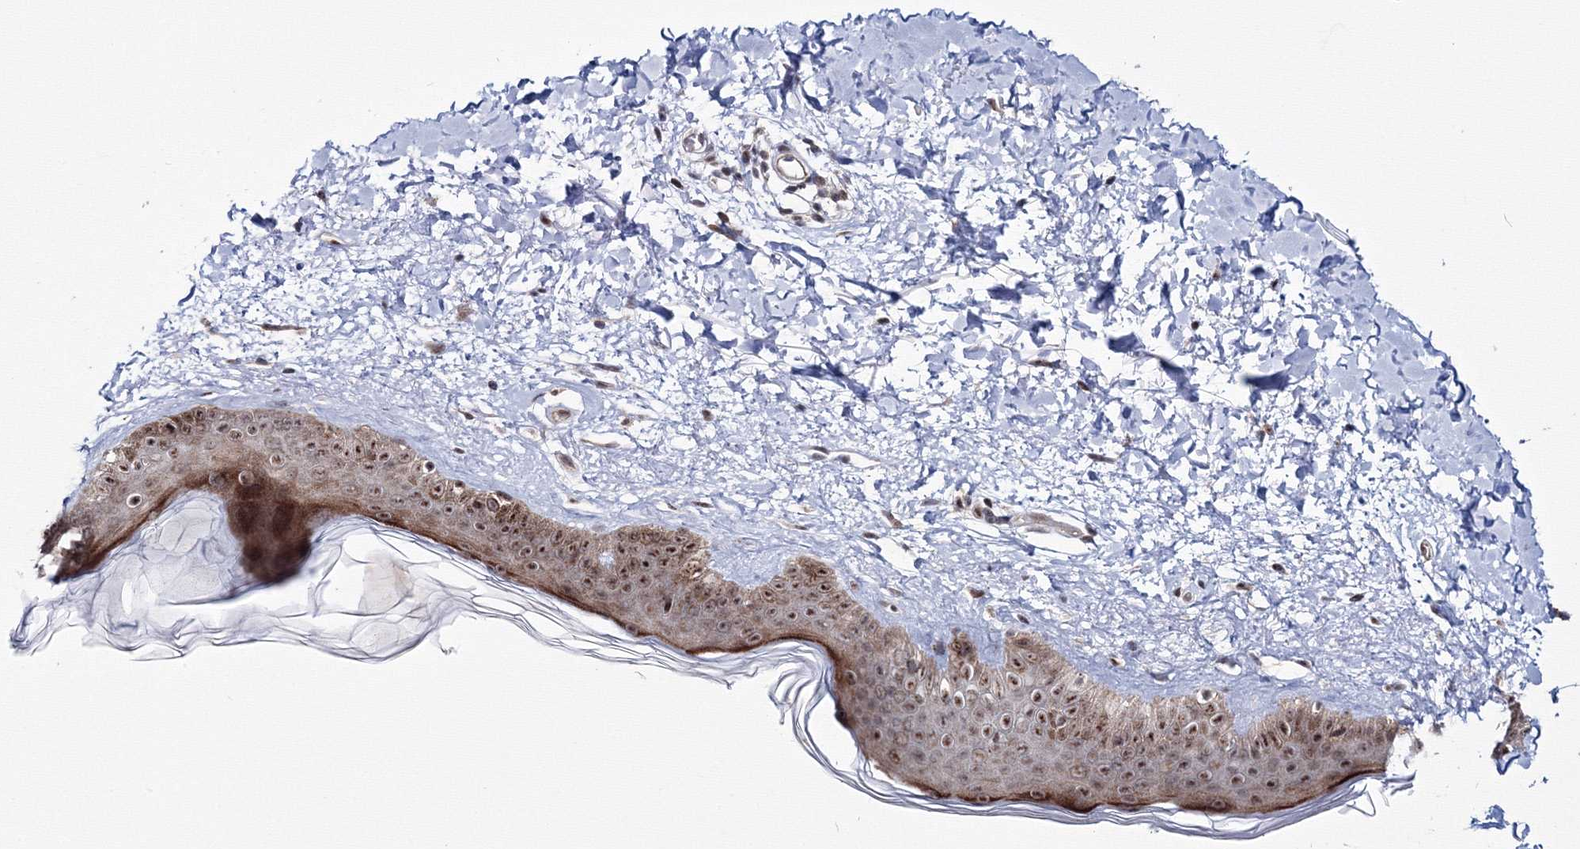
{"staining": {"intensity": "strong", "quantity": ">75%", "location": "cytoplasmic/membranous,nuclear"}, "tissue": "skin", "cell_type": "Fibroblasts", "image_type": "normal", "snomed": [{"axis": "morphology", "description": "Normal tissue, NOS"}, {"axis": "topography", "description": "Skin"}], "caption": "About >75% of fibroblasts in unremarkable skin demonstrate strong cytoplasmic/membranous,nuclear protein expression as visualized by brown immunohistochemical staining.", "gene": "TATDN2", "patient": {"sex": "female", "age": 58}}